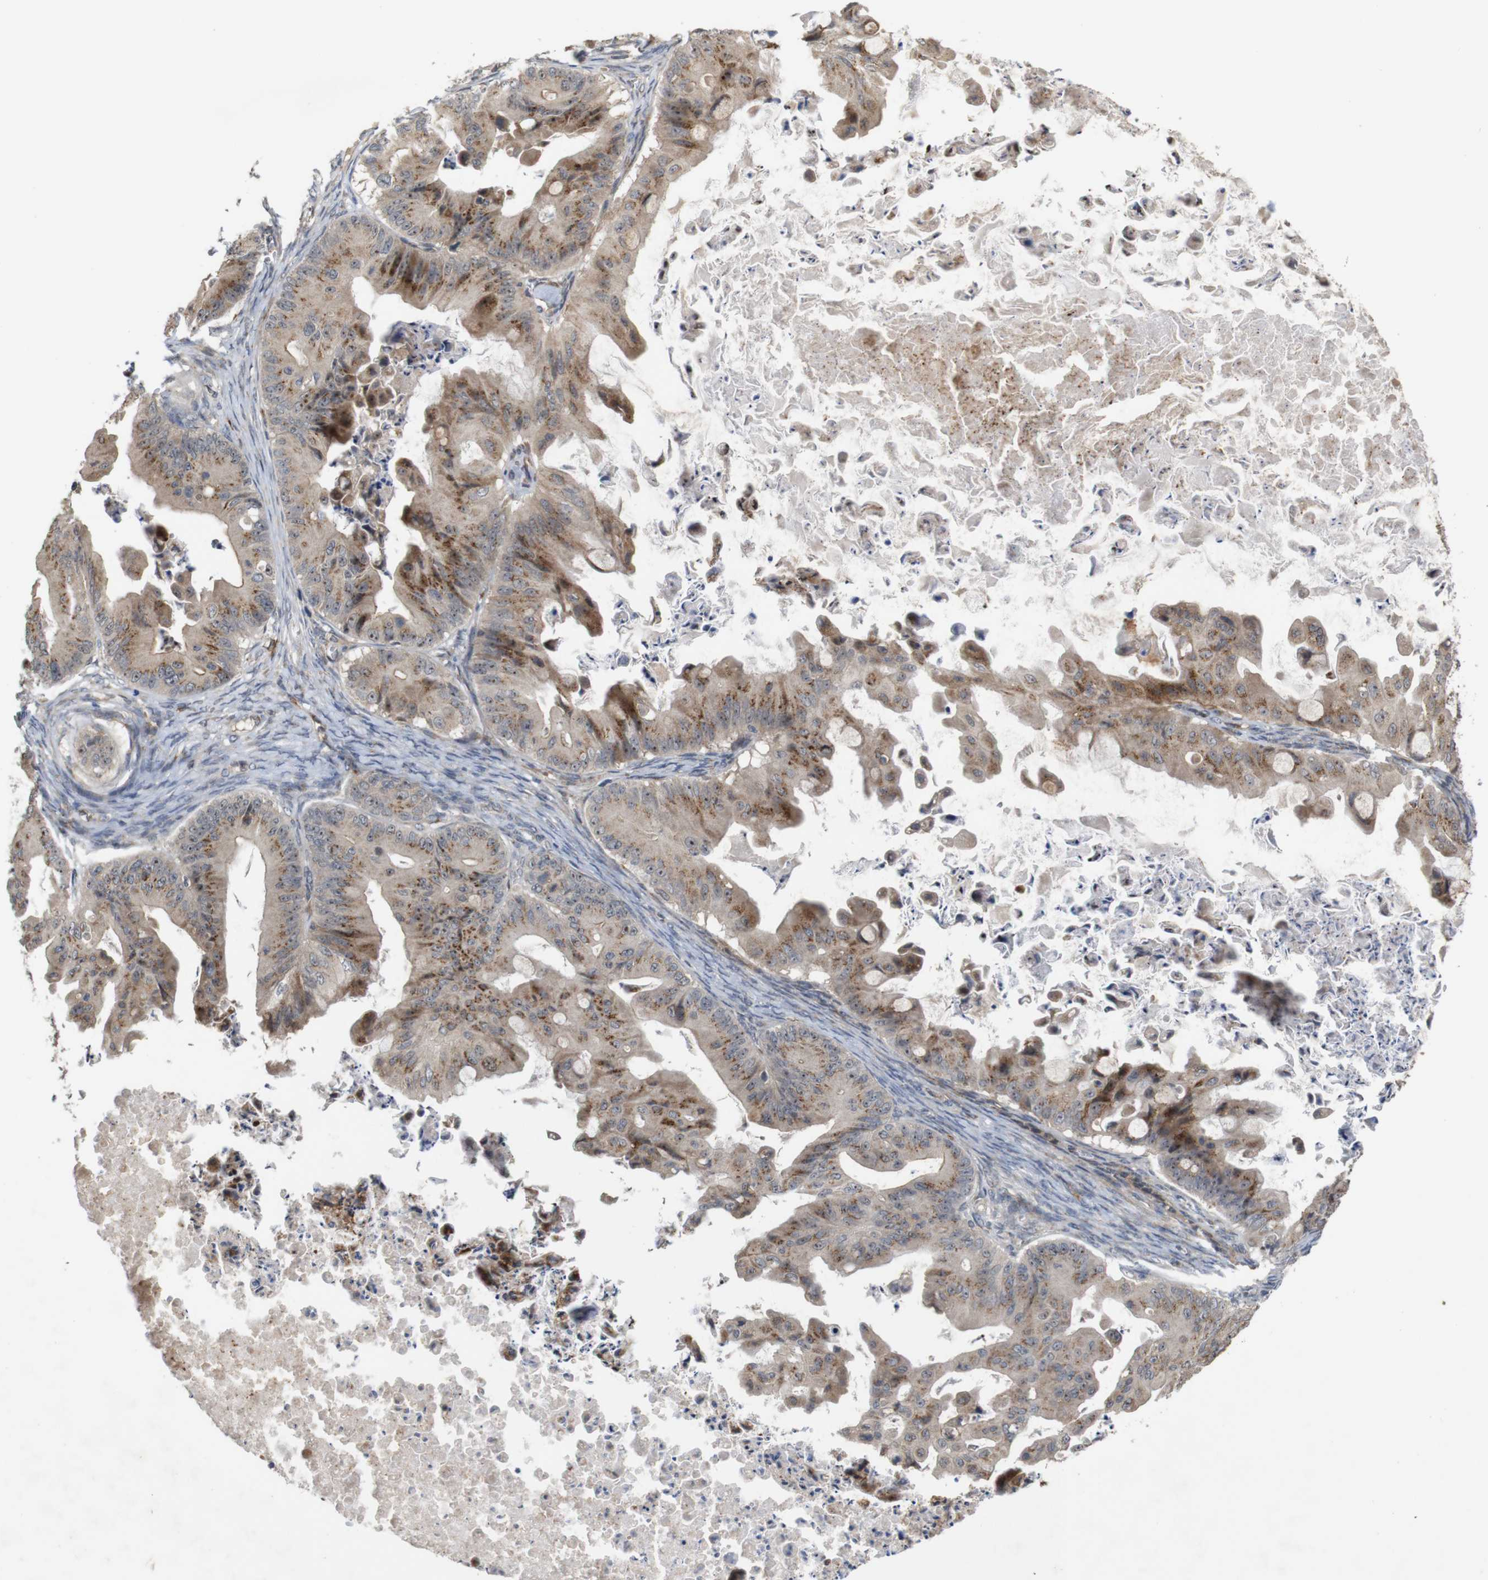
{"staining": {"intensity": "moderate", "quantity": ">75%", "location": "cytoplasmic/membranous"}, "tissue": "ovarian cancer", "cell_type": "Tumor cells", "image_type": "cancer", "snomed": [{"axis": "morphology", "description": "Cystadenocarcinoma, mucinous, NOS"}, {"axis": "topography", "description": "Ovary"}], "caption": "Tumor cells exhibit medium levels of moderate cytoplasmic/membranous expression in approximately >75% of cells in human ovarian cancer. Immunohistochemistry stains the protein in brown and the nuclei are stained blue.", "gene": "EFCAB14", "patient": {"sex": "female", "age": 37}}